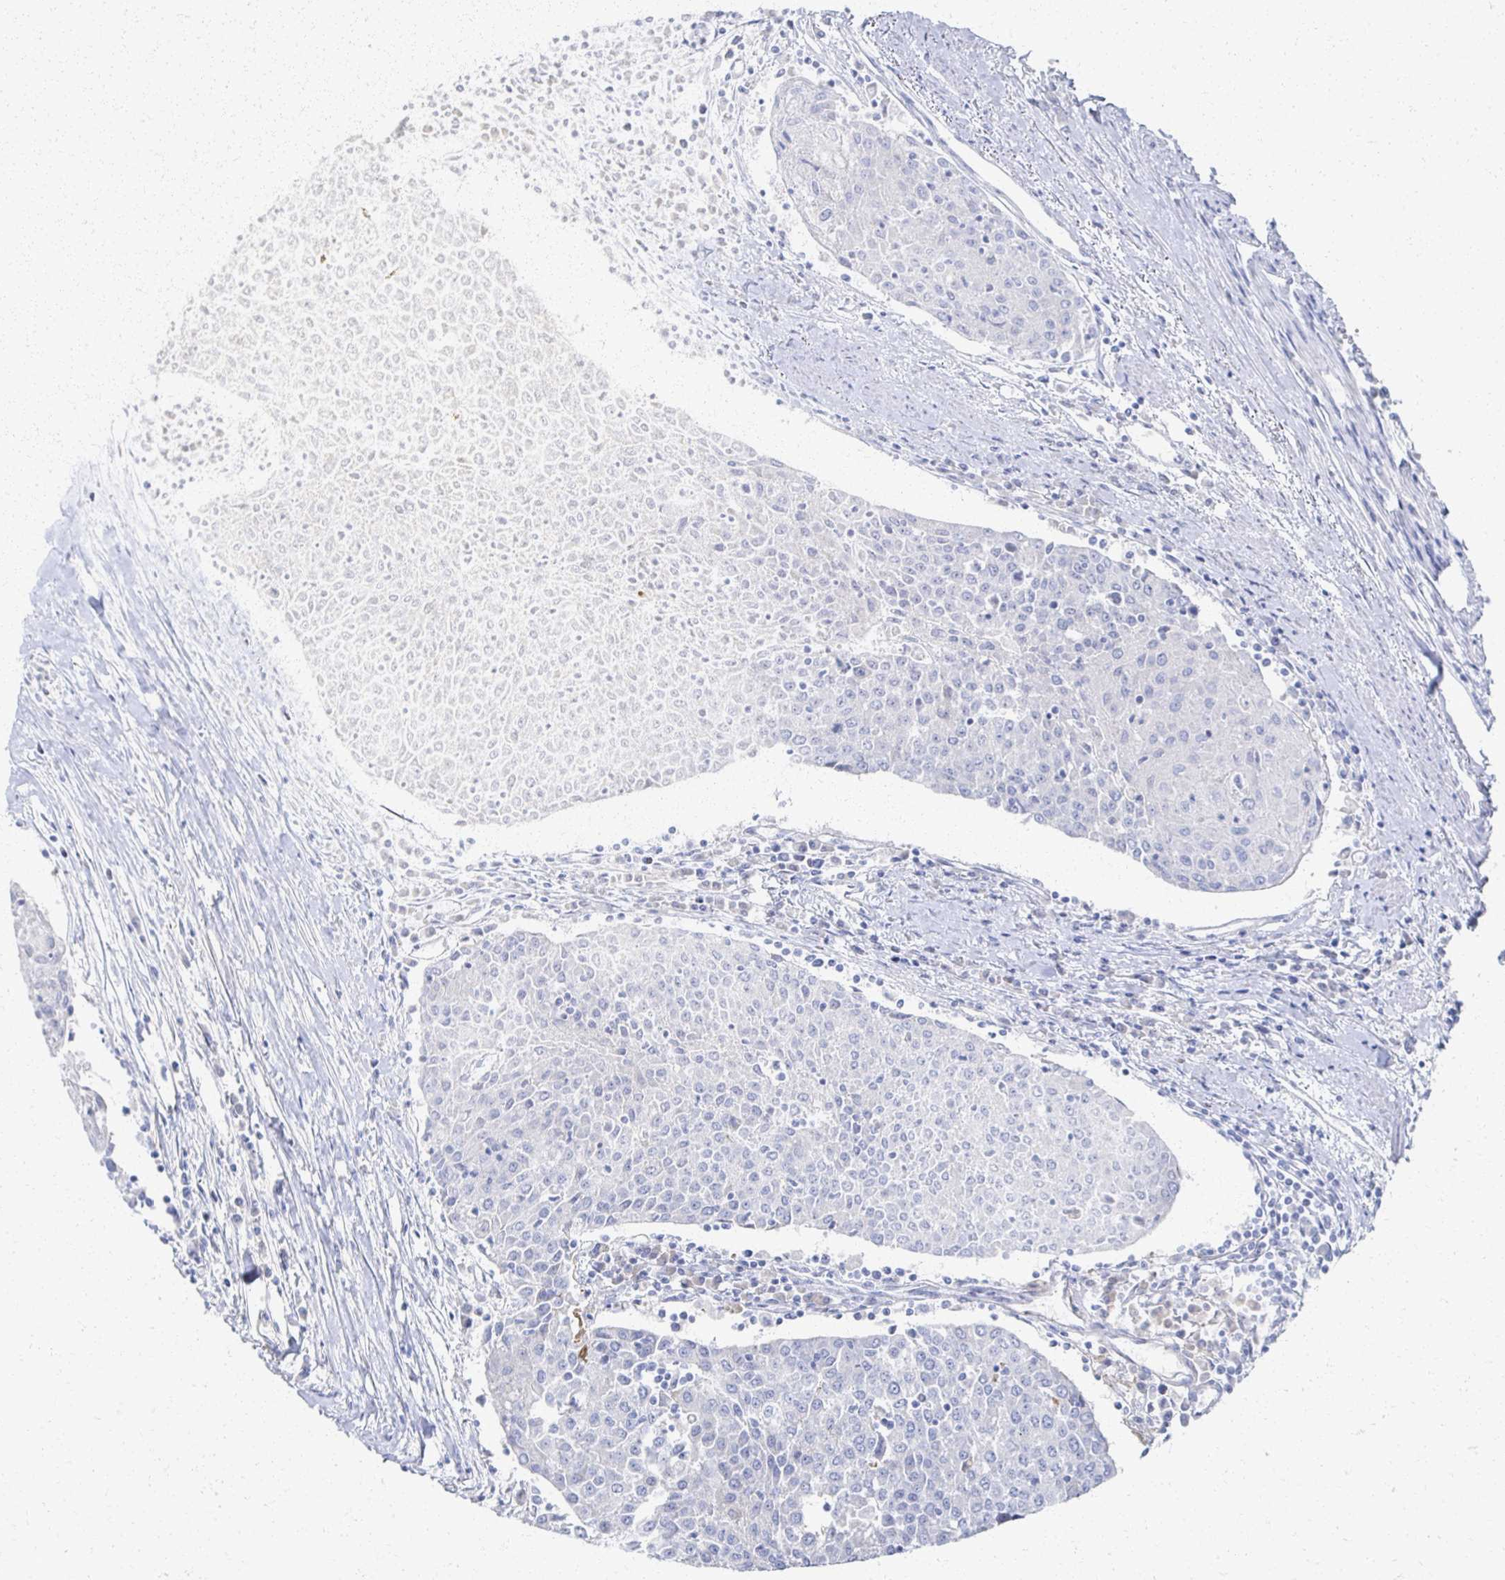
{"staining": {"intensity": "negative", "quantity": "none", "location": "none"}, "tissue": "urothelial cancer", "cell_type": "Tumor cells", "image_type": "cancer", "snomed": [{"axis": "morphology", "description": "Urothelial carcinoma, High grade"}, {"axis": "topography", "description": "Urinary bladder"}], "caption": "Immunohistochemical staining of human urothelial cancer shows no significant positivity in tumor cells.", "gene": "PRR20A", "patient": {"sex": "female", "age": 85}}